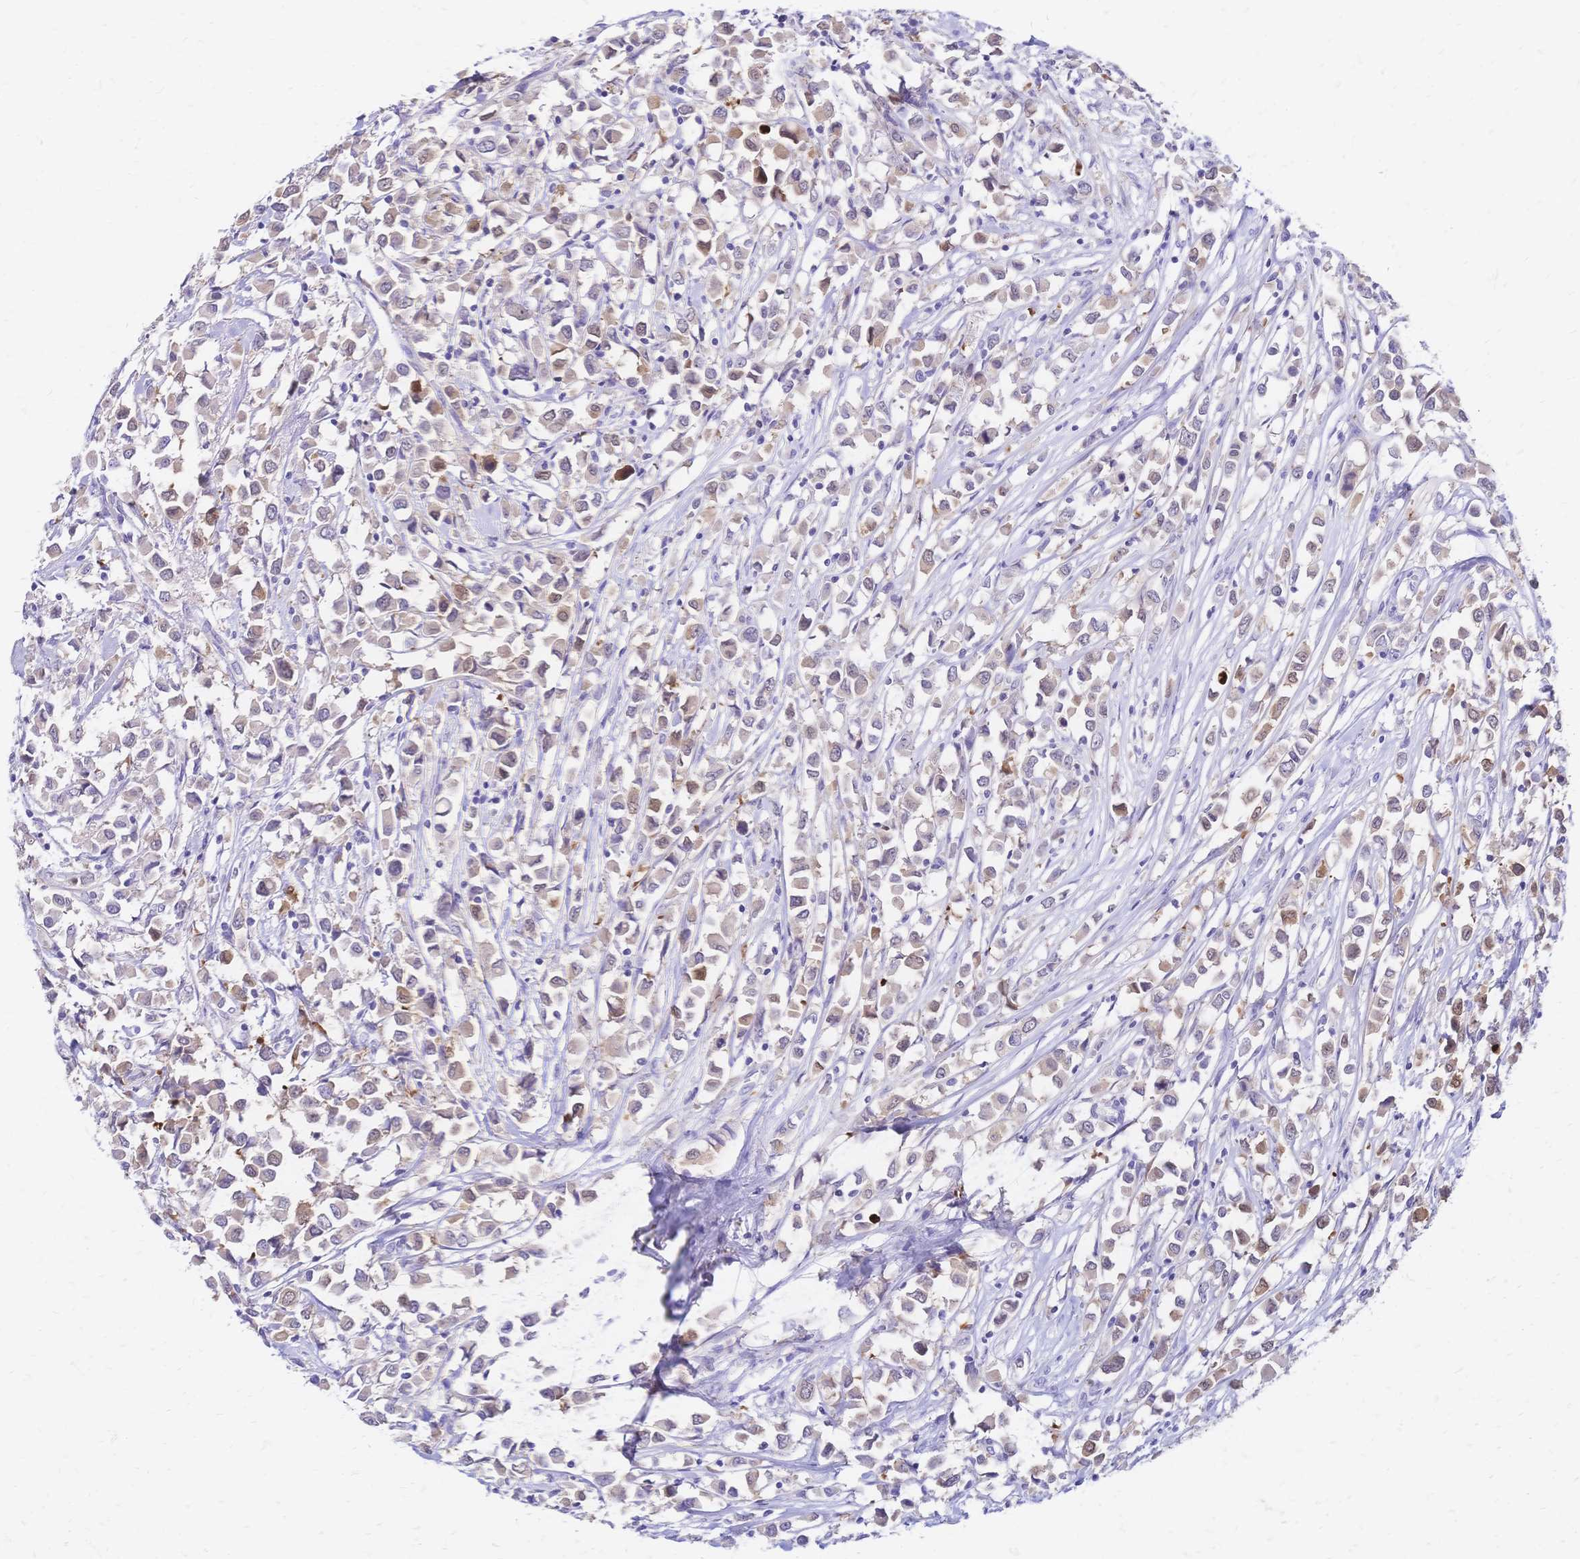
{"staining": {"intensity": "weak", "quantity": "25%-75%", "location": "cytoplasmic/membranous"}, "tissue": "breast cancer", "cell_type": "Tumor cells", "image_type": "cancer", "snomed": [{"axis": "morphology", "description": "Duct carcinoma"}, {"axis": "topography", "description": "Breast"}], "caption": "Immunohistochemistry staining of breast cancer, which exhibits low levels of weak cytoplasmic/membranous staining in approximately 25%-75% of tumor cells indicating weak cytoplasmic/membranous protein expression. The staining was performed using DAB (brown) for protein detection and nuclei were counterstained in hematoxylin (blue).", "gene": "GRB7", "patient": {"sex": "female", "age": 61}}